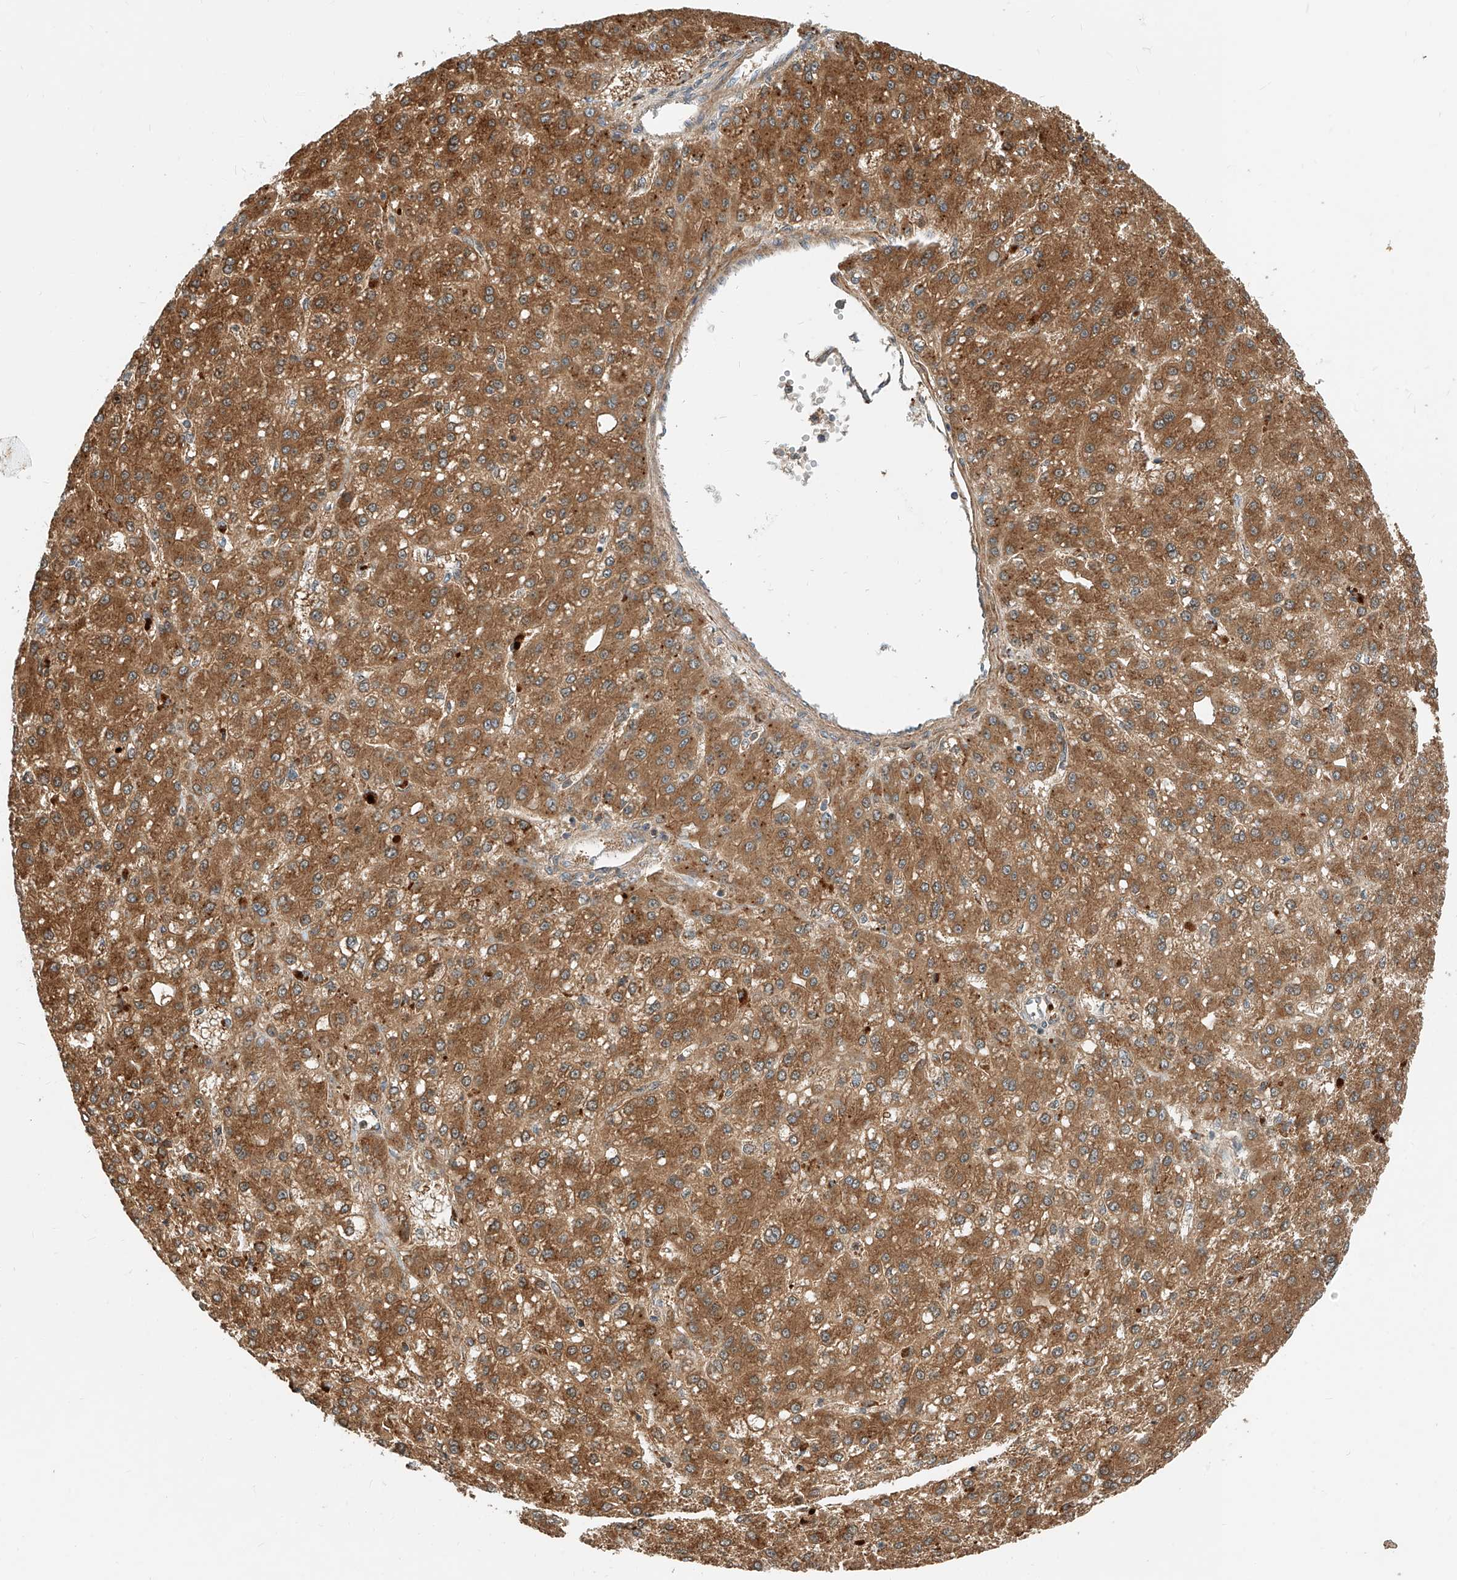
{"staining": {"intensity": "strong", "quantity": ">75%", "location": "cytoplasmic/membranous"}, "tissue": "liver cancer", "cell_type": "Tumor cells", "image_type": "cancer", "snomed": [{"axis": "morphology", "description": "Carcinoma, Hepatocellular, NOS"}, {"axis": "topography", "description": "Liver"}], "caption": "About >75% of tumor cells in liver hepatocellular carcinoma demonstrate strong cytoplasmic/membranous protein staining as visualized by brown immunohistochemical staining.", "gene": "CPAMD8", "patient": {"sex": "male", "age": 67}}